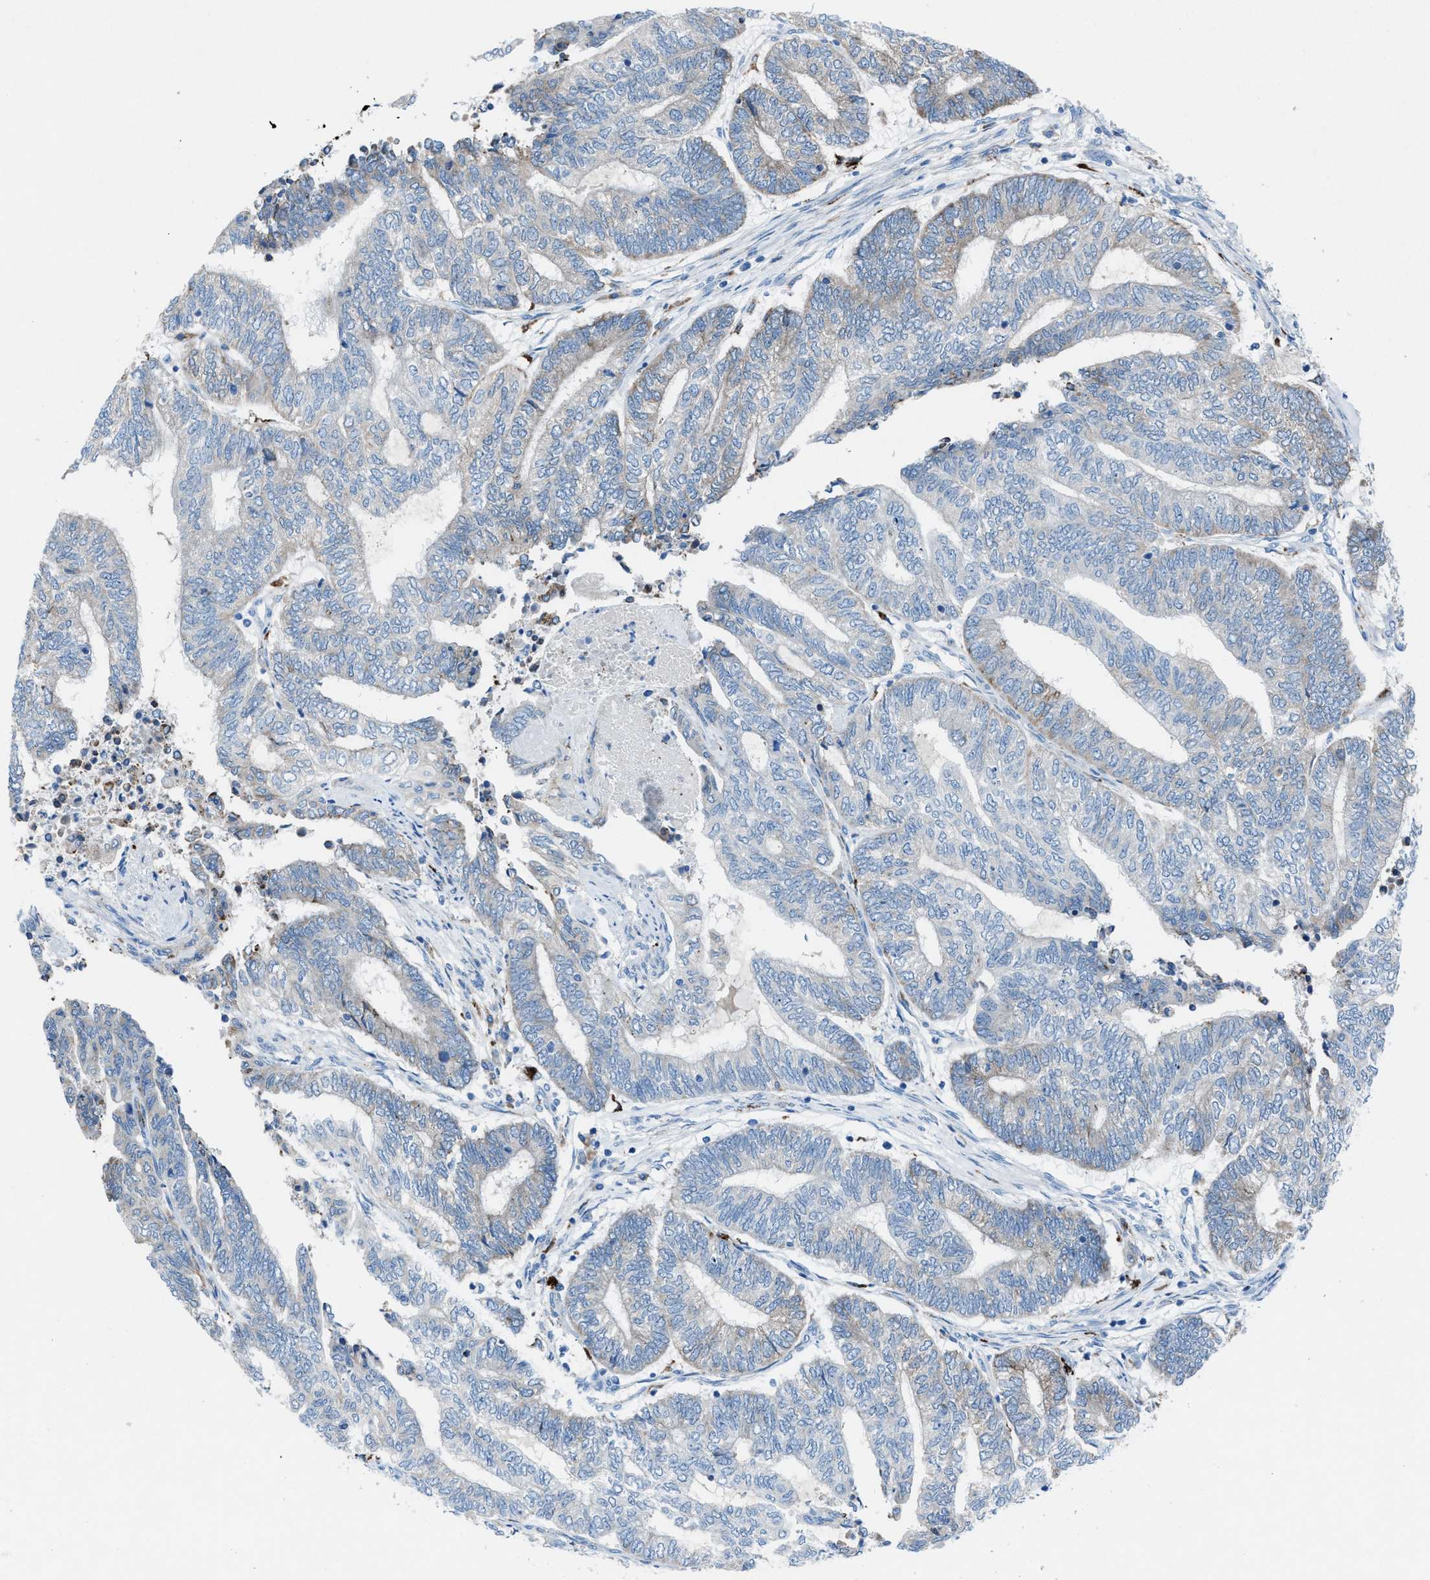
{"staining": {"intensity": "weak", "quantity": "<25%", "location": "cytoplasmic/membranous"}, "tissue": "endometrial cancer", "cell_type": "Tumor cells", "image_type": "cancer", "snomed": [{"axis": "morphology", "description": "Adenocarcinoma, NOS"}, {"axis": "topography", "description": "Uterus"}, {"axis": "topography", "description": "Endometrium"}], "caption": "Immunohistochemistry (IHC) histopathology image of neoplastic tissue: endometrial cancer (adenocarcinoma) stained with DAB (3,3'-diaminobenzidine) shows no significant protein staining in tumor cells. (DAB immunohistochemistry (IHC) with hematoxylin counter stain).", "gene": "CD1B", "patient": {"sex": "female", "age": 70}}